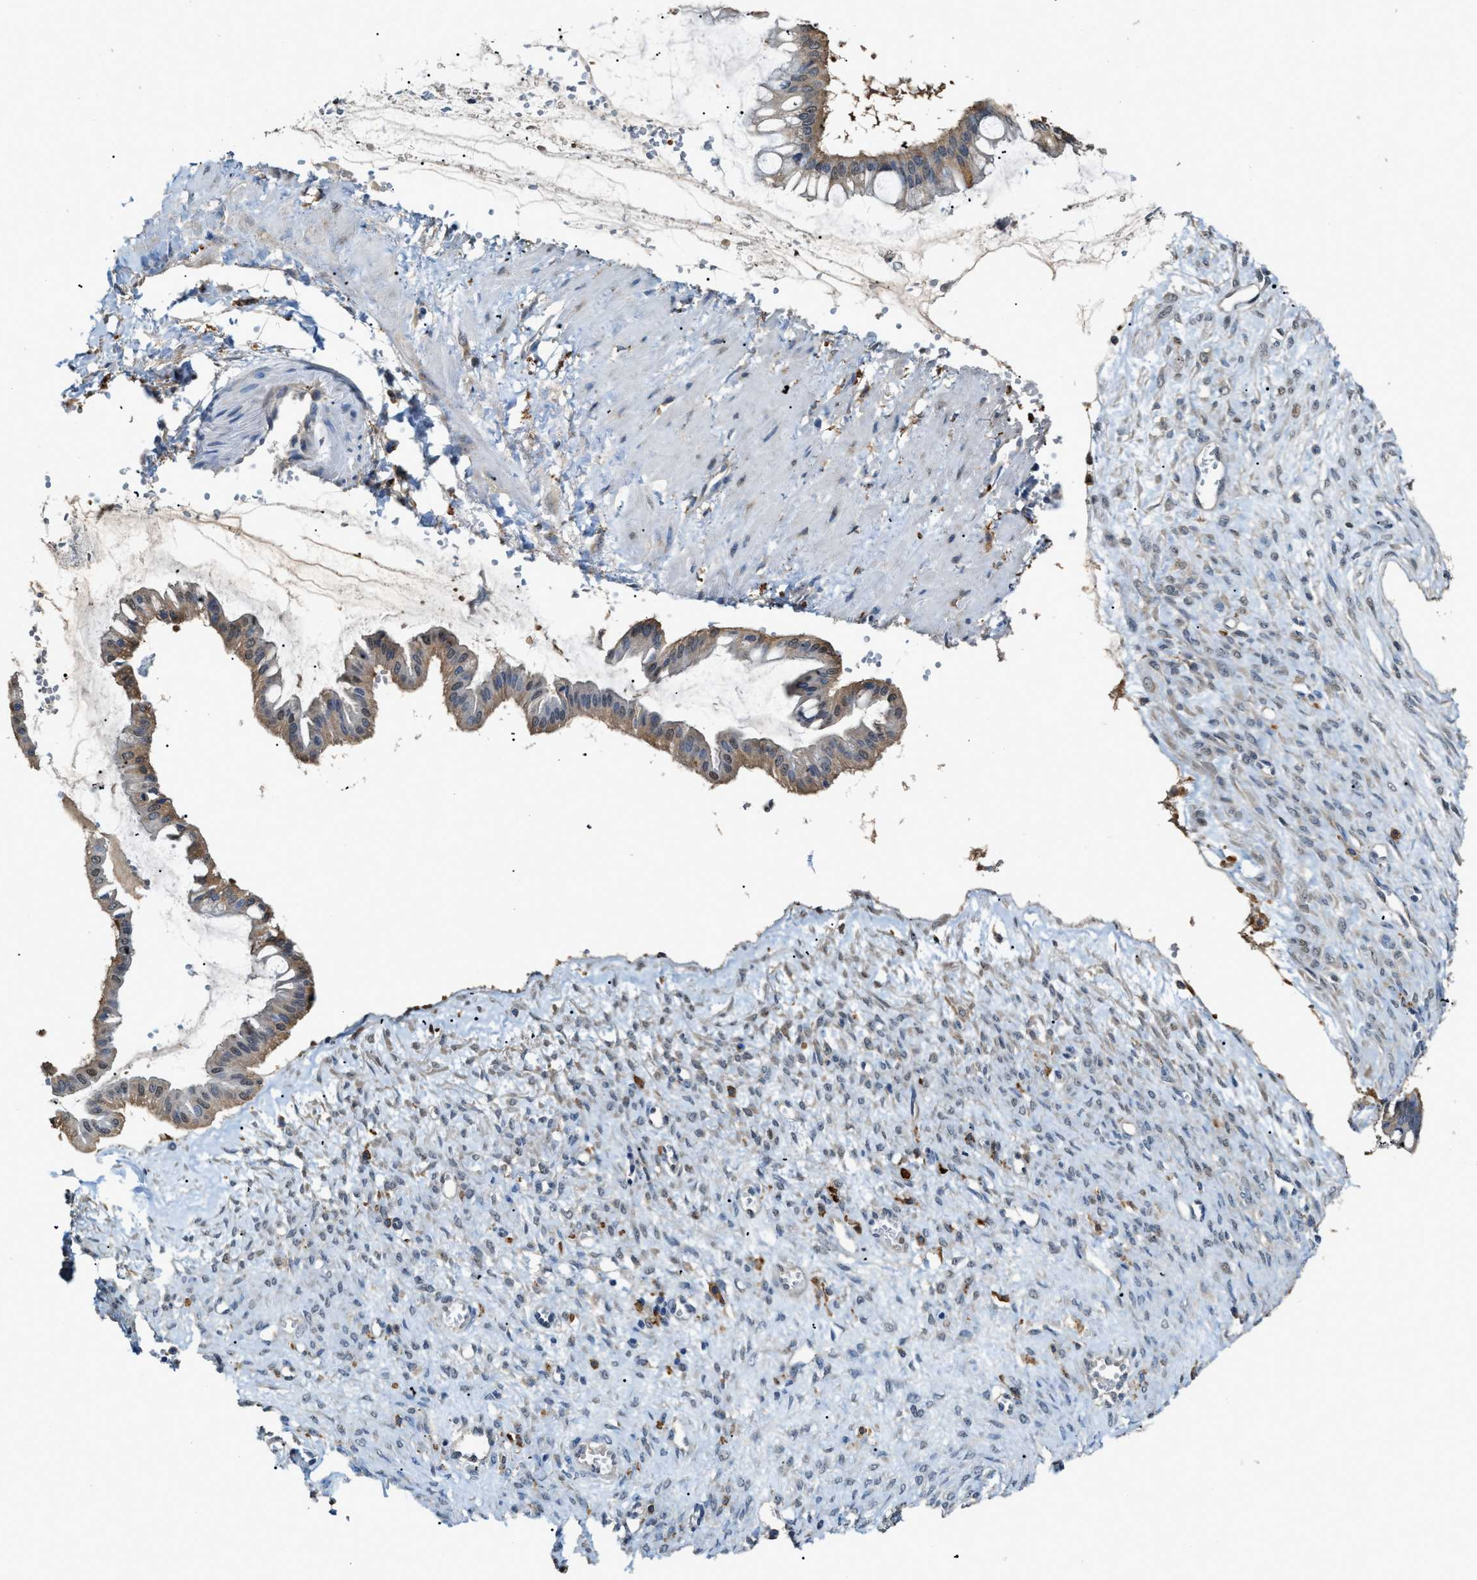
{"staining": {"intensity": "moderate", "quantity": ">75%", "location": "cytoplasmic/membranous"}, "tissue": "ovarian cancer", "cell_type": "Tumor cells", "image_type": "cancer", "snomed": [{"axis": "morphology", "description": "Cystadenocarcinoma, mucinous, NOS"}, {"axis": "topography", "description": "Ovary"}], "caption": "Ovarian mucinous cystadenocarcinoma was stained to show a protein in brown. There is medium levels of moderate cytoplasmic/membranous positivity in about >75% of tumor cells. The protein of interest is stained brown, and the nuclei are stained in blue (DAB IHC with brightfield microscopy, high magnification).", "gene": "GCN1", "patient": {"sex": "female", "age": 73}}